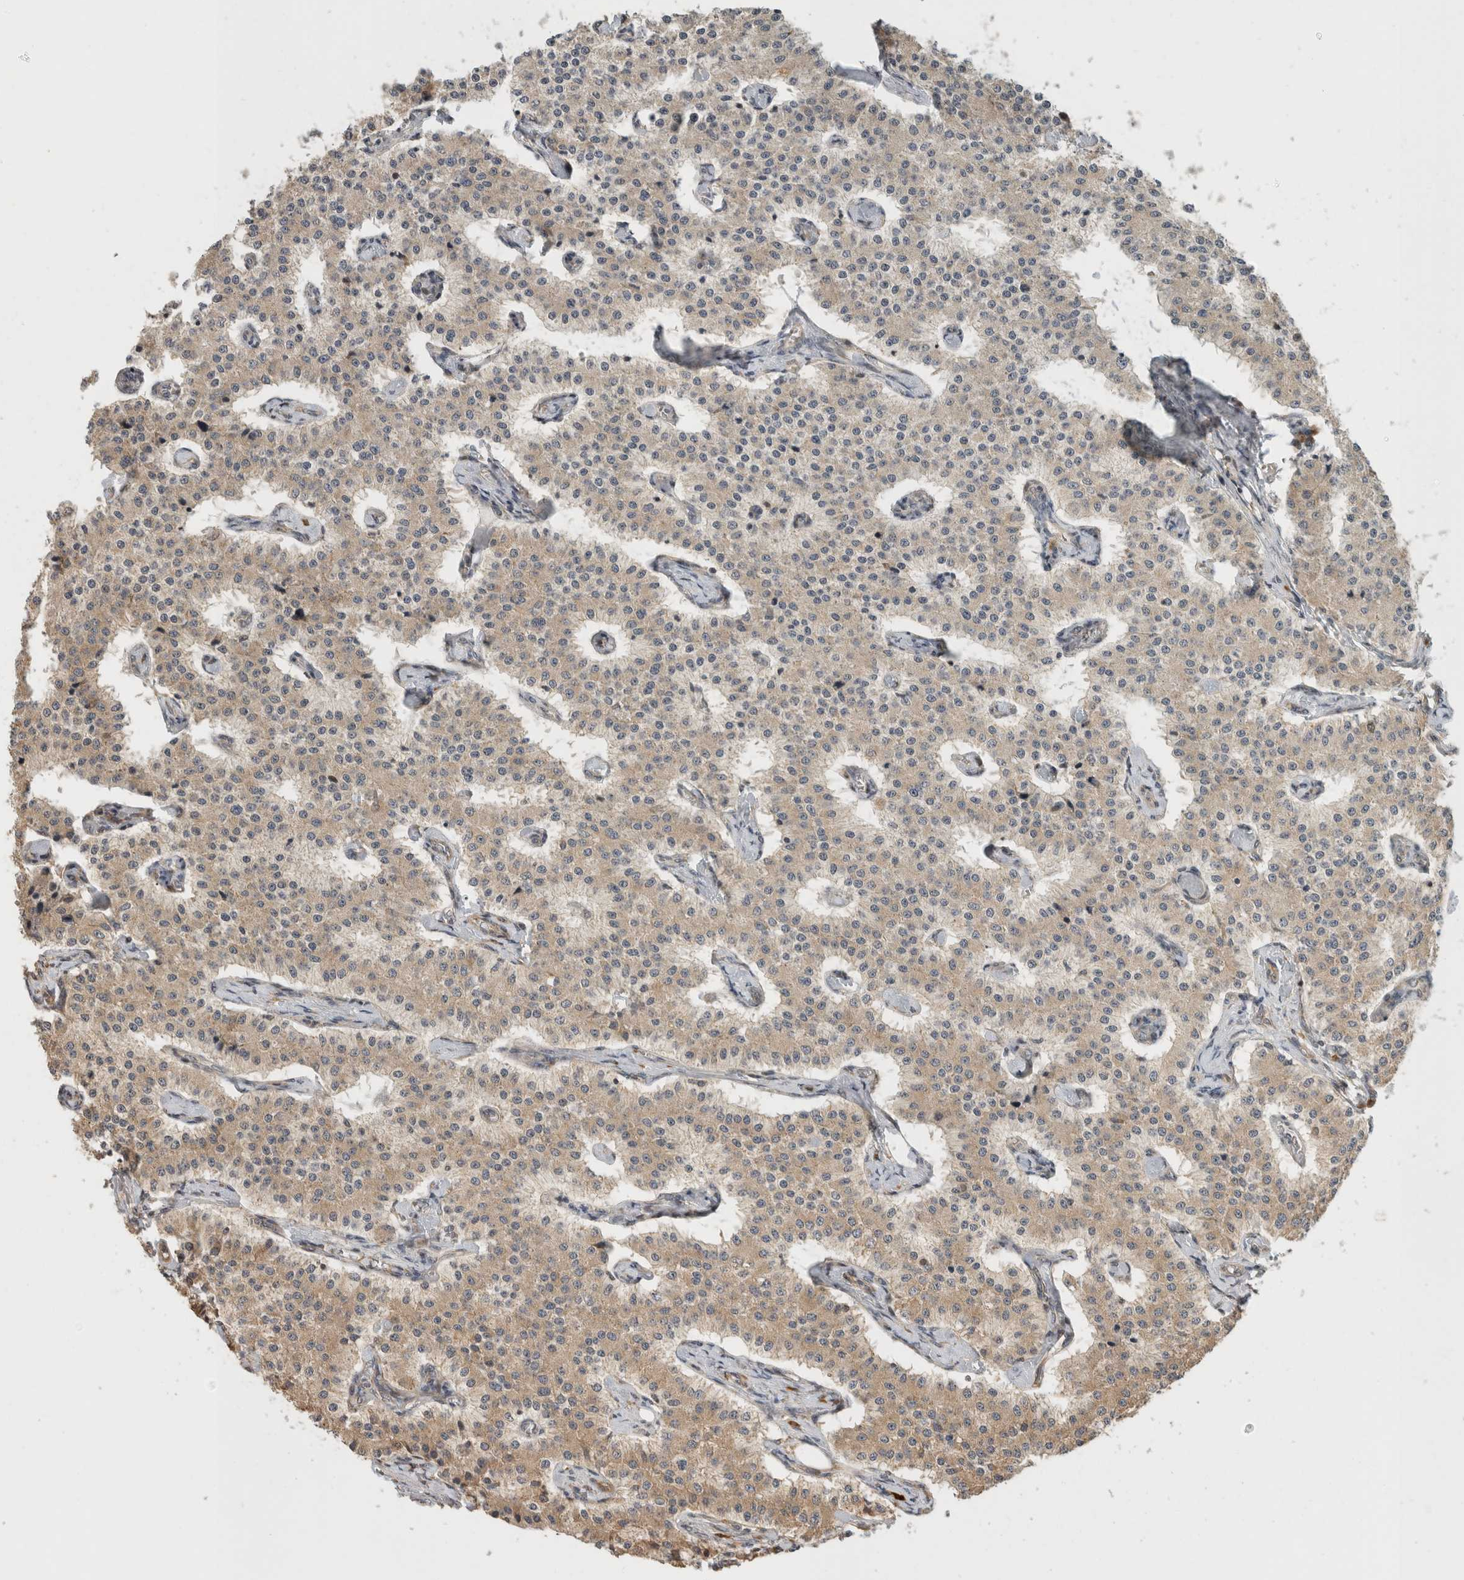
{"staining": {"intensity": "moderate", "quantity": "<25%", "location": "cytoplasmic/membranous"}, "tissue": "carcinoid", "cell_type": "Tumor cells", "image_type": "cancer", "snomed": [{"axis": "morphology", "description": "Carcinoid, malignant, NOS"}, {"axis": "topography", "description": "Colon"}], "caption": "Moderate cytoplasmic/membranous protein positivity is present in approximately <25% of tumor cells in malignant carcinoid.", "gene": "PCDHB15", "patient": {"sex": "female", "age": 52}}